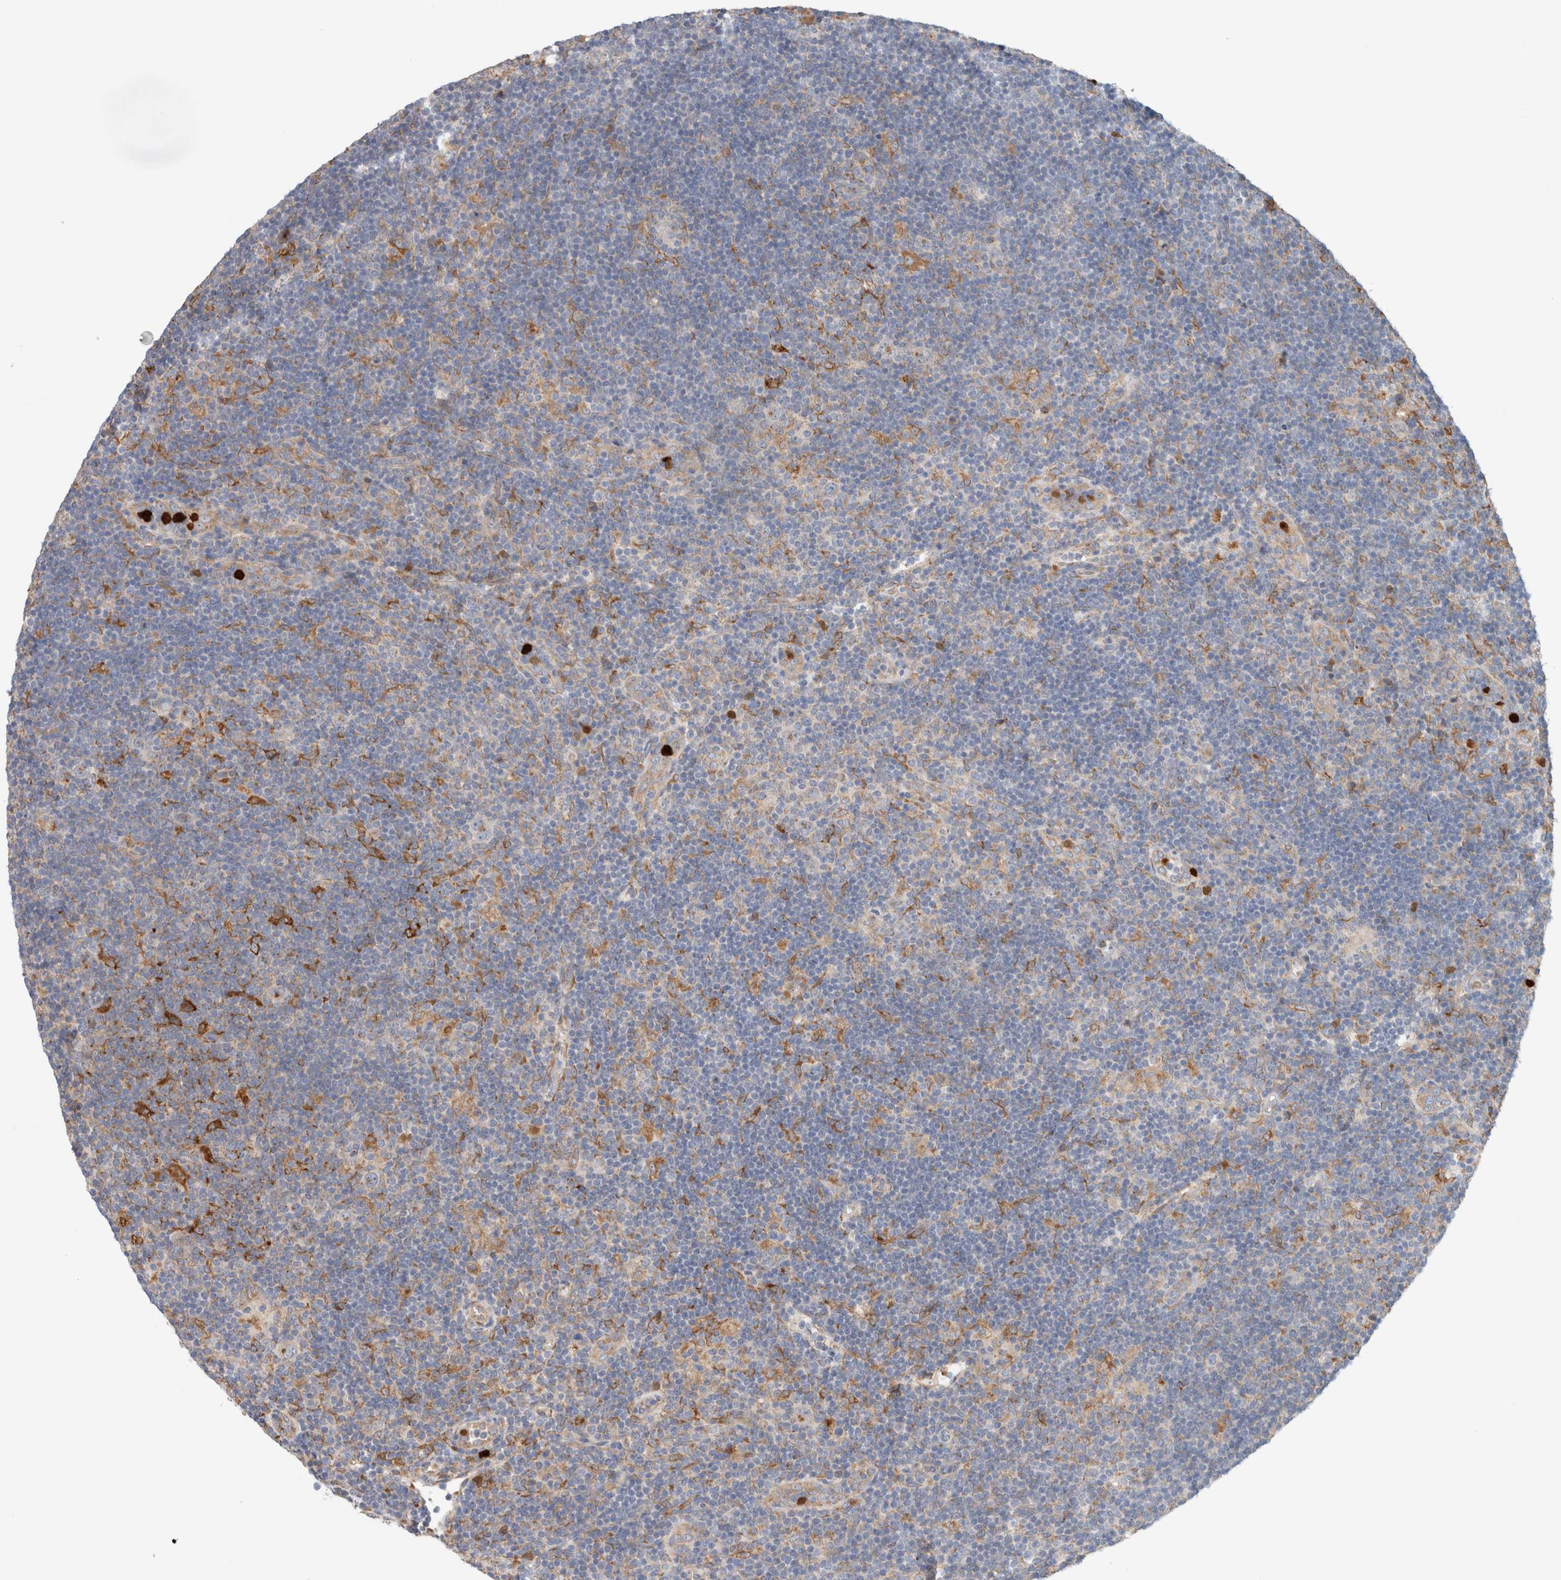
{"staining": {"intensity": "weak", "quantity": "<25%", "location": "cytoplasmic/membranous"}, "tissue": "lymphoma", "cell_type": "Tumor cells", "image_type": "cancer", "snomed": [{"axis": "morphology", "description": "Hodgkin's disease, NOS"}, {"axis": "topography", "description": "Lymph node"}], "caption": "Immunohistochemical staining of human lymphoma reveals no significant expression in tumor cells. (Brightfield microscopy of DAB immunohistochemistry (IHC) at high magnification).", "gene": "P4HA1", "patient": {"sex": "female", "age": 57}}